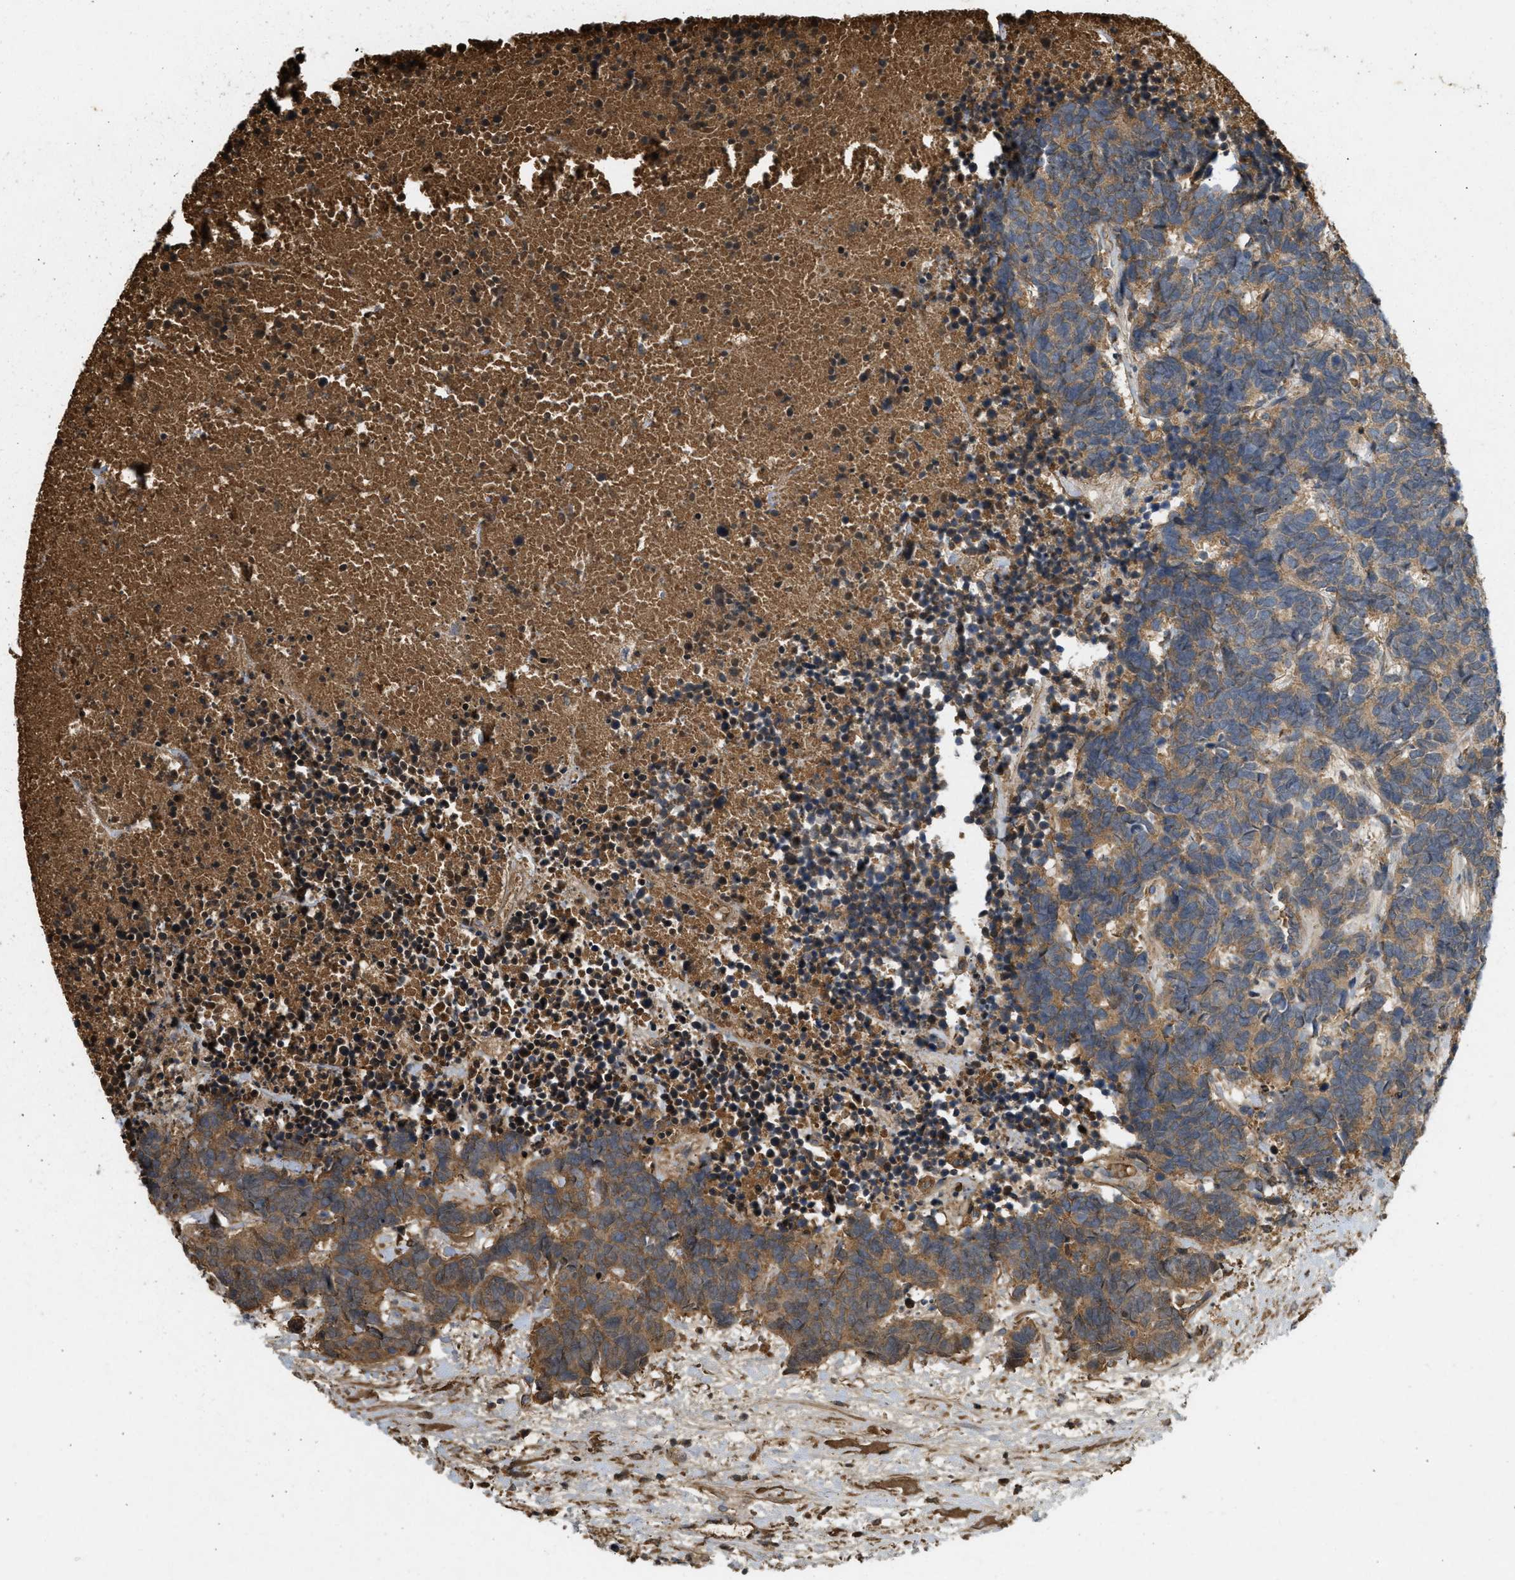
{"staining": {"intensity": "moderate", "quantity": ">75%", "location": "cytoplasmic/membranous"}, "tissue": "carcinoid", "cell_type": "Tumor cells", "image_type": "cancer", "snomed": [{"axis": "morphology", "description": "Carcinoma, NOS"}, {"axis": "morphology", "description": "Carcinoid, malignant, NOS"}, {"axis": "topography", "description": "Urinary bladder"}], "caption": "Approximately >75% of tumor cells in carcinoid (malignant) display moderate cytoplasmic/membranous protein expression as visualized by brown immunohistochemical staining.", "gene": "F8", "patient": {"sex": "male", "age": 57}}